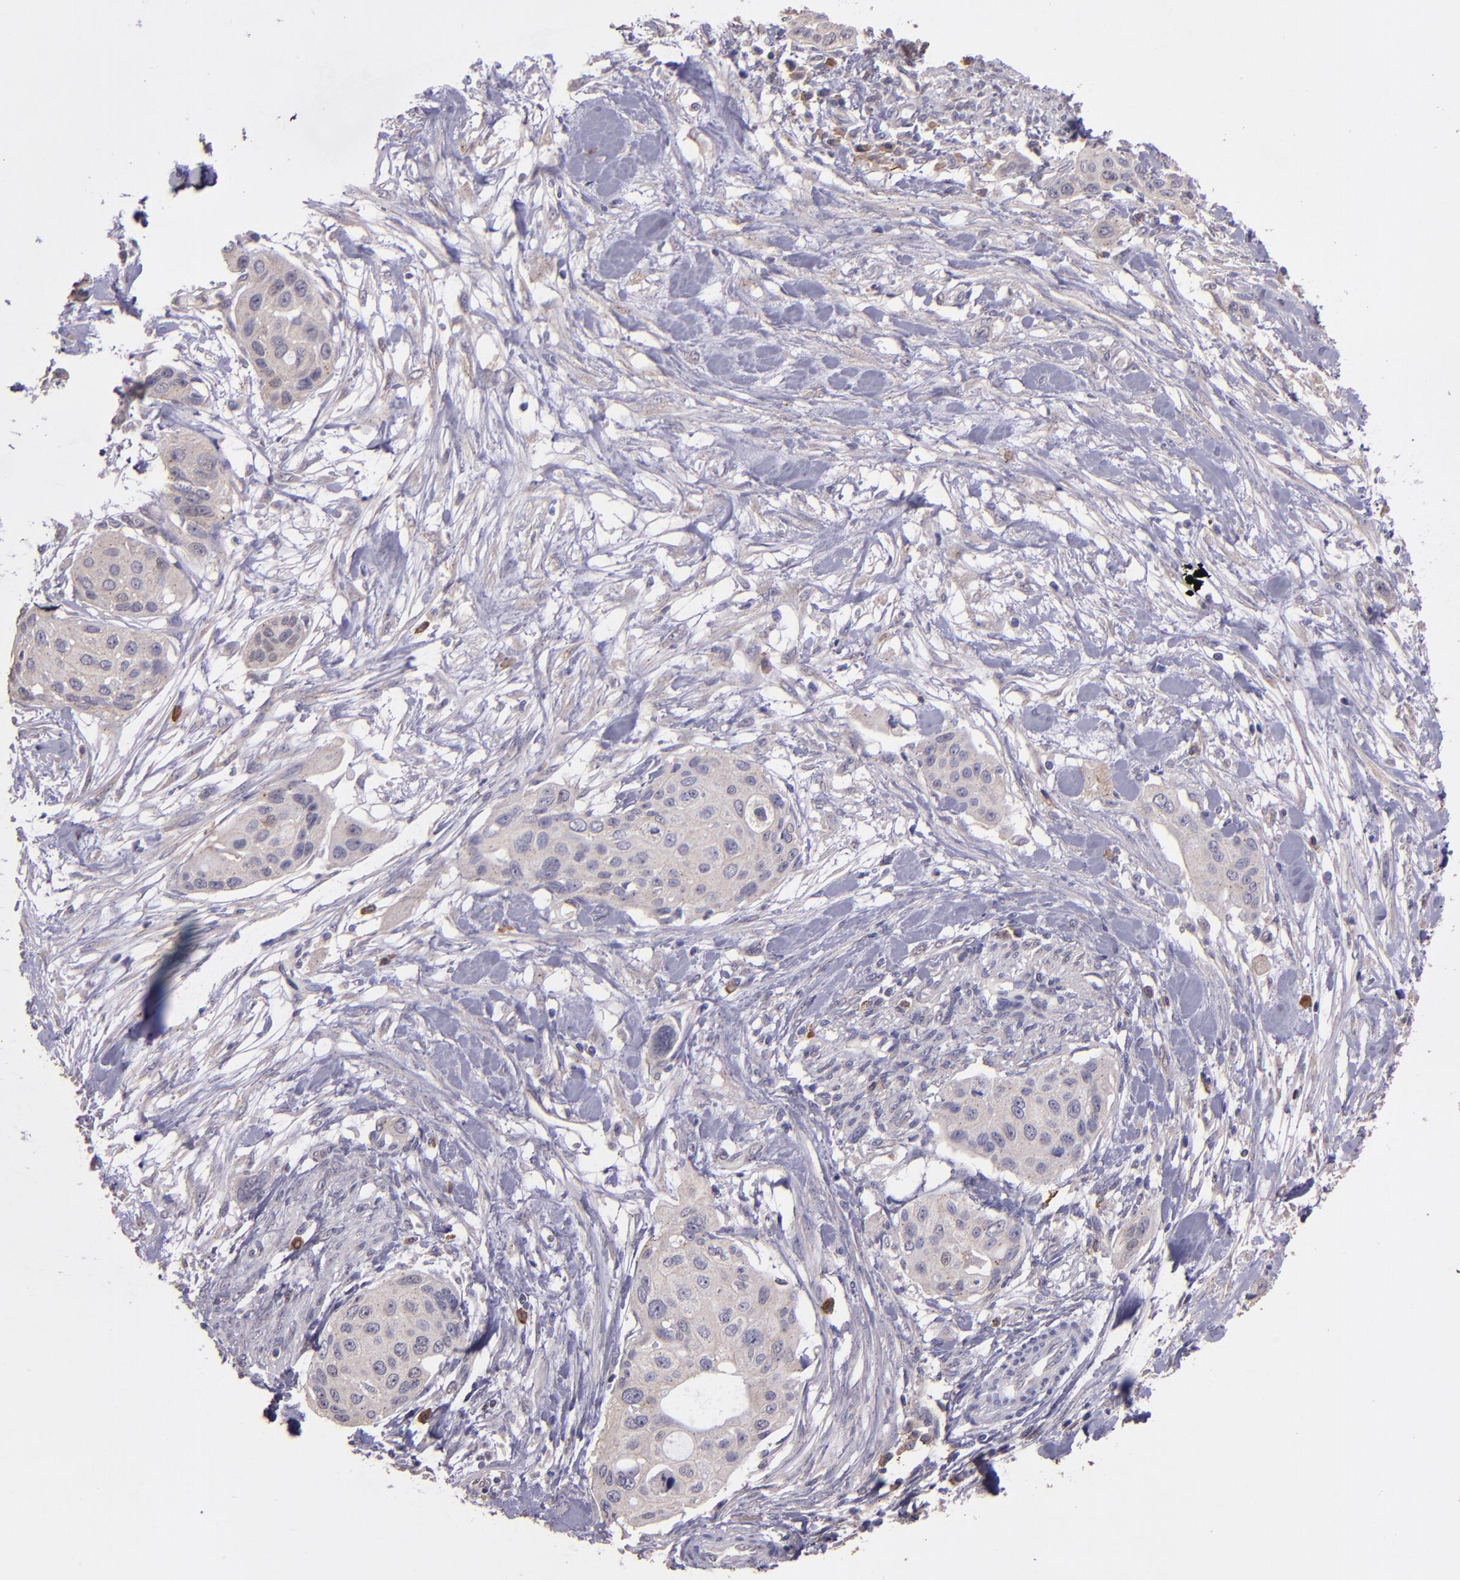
{"staining": {"intensity": "weak", "quantity": "25%-75%", "location": "cytoplasmic/membranous"}, "tissue": "pancreatic cancer", "cell_type": "Tumor cells", "image_type": "cancer", "snomed": [{"axis": "morphology", "description": "Adenocarcinoma, NOS"}, {"axis": "topography", "description": "Pancreas"}], "caption": "Protein analysis of adenocarcinoma (pancreatic) tissue displays weak cytoplasmic/membranous positivity in about 25%-75% of tumor cells. (DAB (3,3'-diaminobenzidine) IHC, brown staining for protein, blue staining for nuclei).", "gene": "PAPPA", "patient": {"sex": "female", "age": 60}}